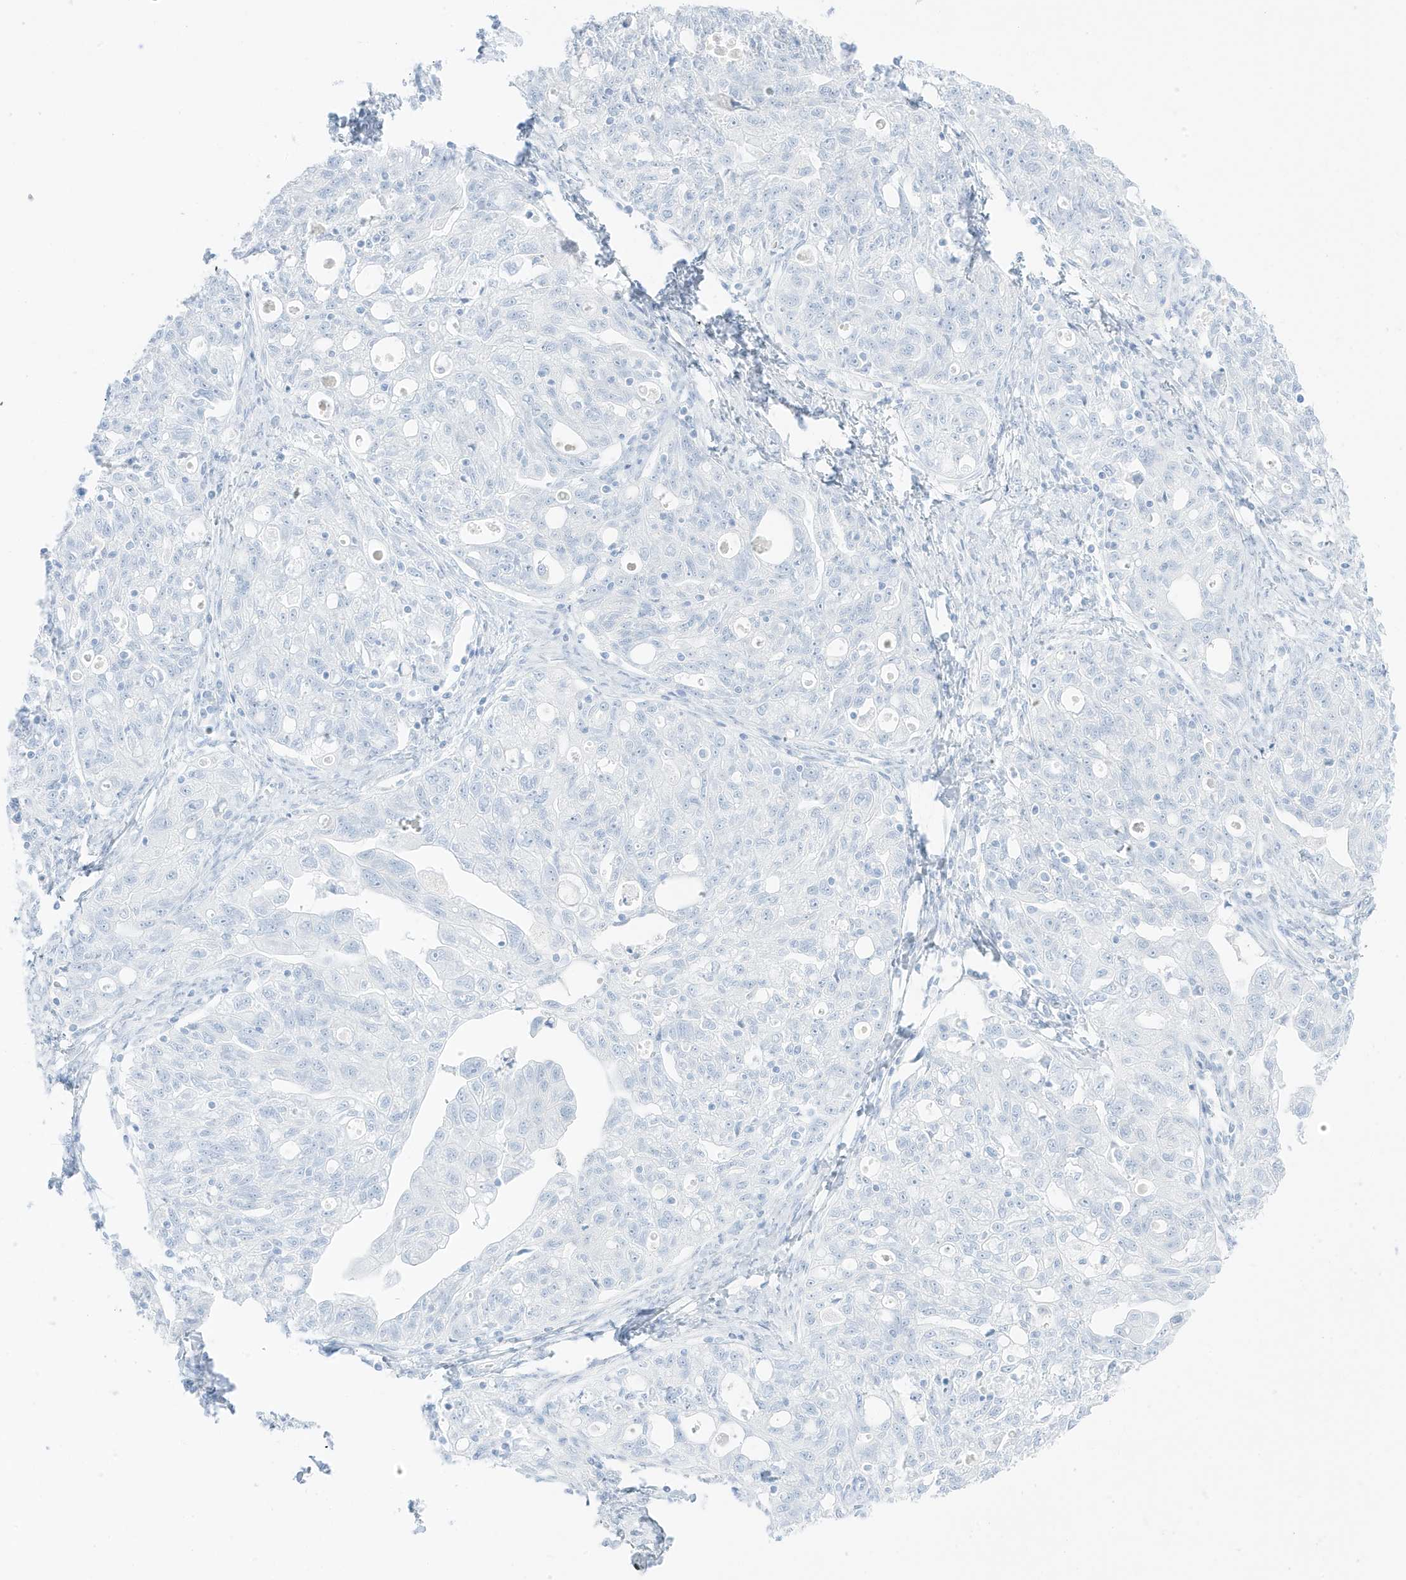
{"staining": {"intensity": "negative", "quantity": "none", "location": "none"}, "tissue": "ovarian cancer", "cell_type": "Tumor cells", "image_type": "cancer", "snomed": [{"axis": "morphology", "description": "Carcinoma, NOS"}, {"axis": "morphology", "description": "Cystadenocarcinoma, serous, NOS"}, {"axis": "topography", "description": "Ovary"}], "caption": "Immunohistochemistry (IHC) micrograph of human ovarian serous cystadenocarcinoma stained for a protein (brown), which demonstrates no expression in tumor cells.", "gene": "SLC22A13", "patient": {"sex": "female", "age": 69}}